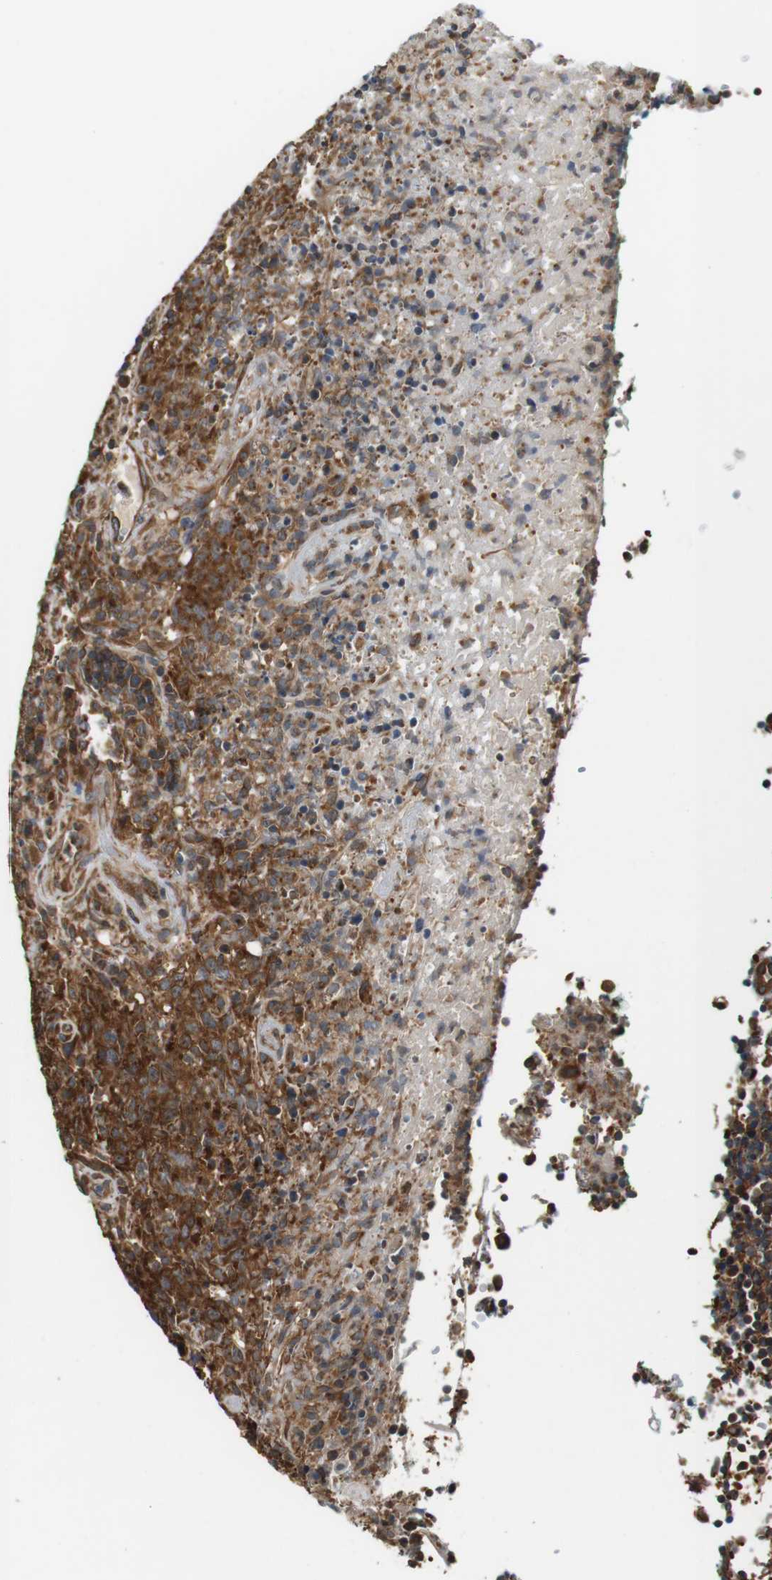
{"staining": {"intensity": "strong", "quantity": "25%-75%", "location": "cytoplasmic/membranous"}, "tissue": "lymphoma", "cell_type": "Tumor cells", "image_type": "cancer", "snomed": [{"axis": "morphology", "description": "Malignant lymphoma, non-Hodgkin's type, High grade"}, {"axis": "topography", "description": "Tonsil"}], "caption": "This photomicrograph displays immunohistochemistry (IHC) staining of human malignant lymphoma, non-Hodgkin's type (high-grade), with high strong cytoplasmic/membranous expression in approximately 25%-75% of tumor cells.", "gene": "PA2G4", "patient": {"sex": "female", "age": 36}}